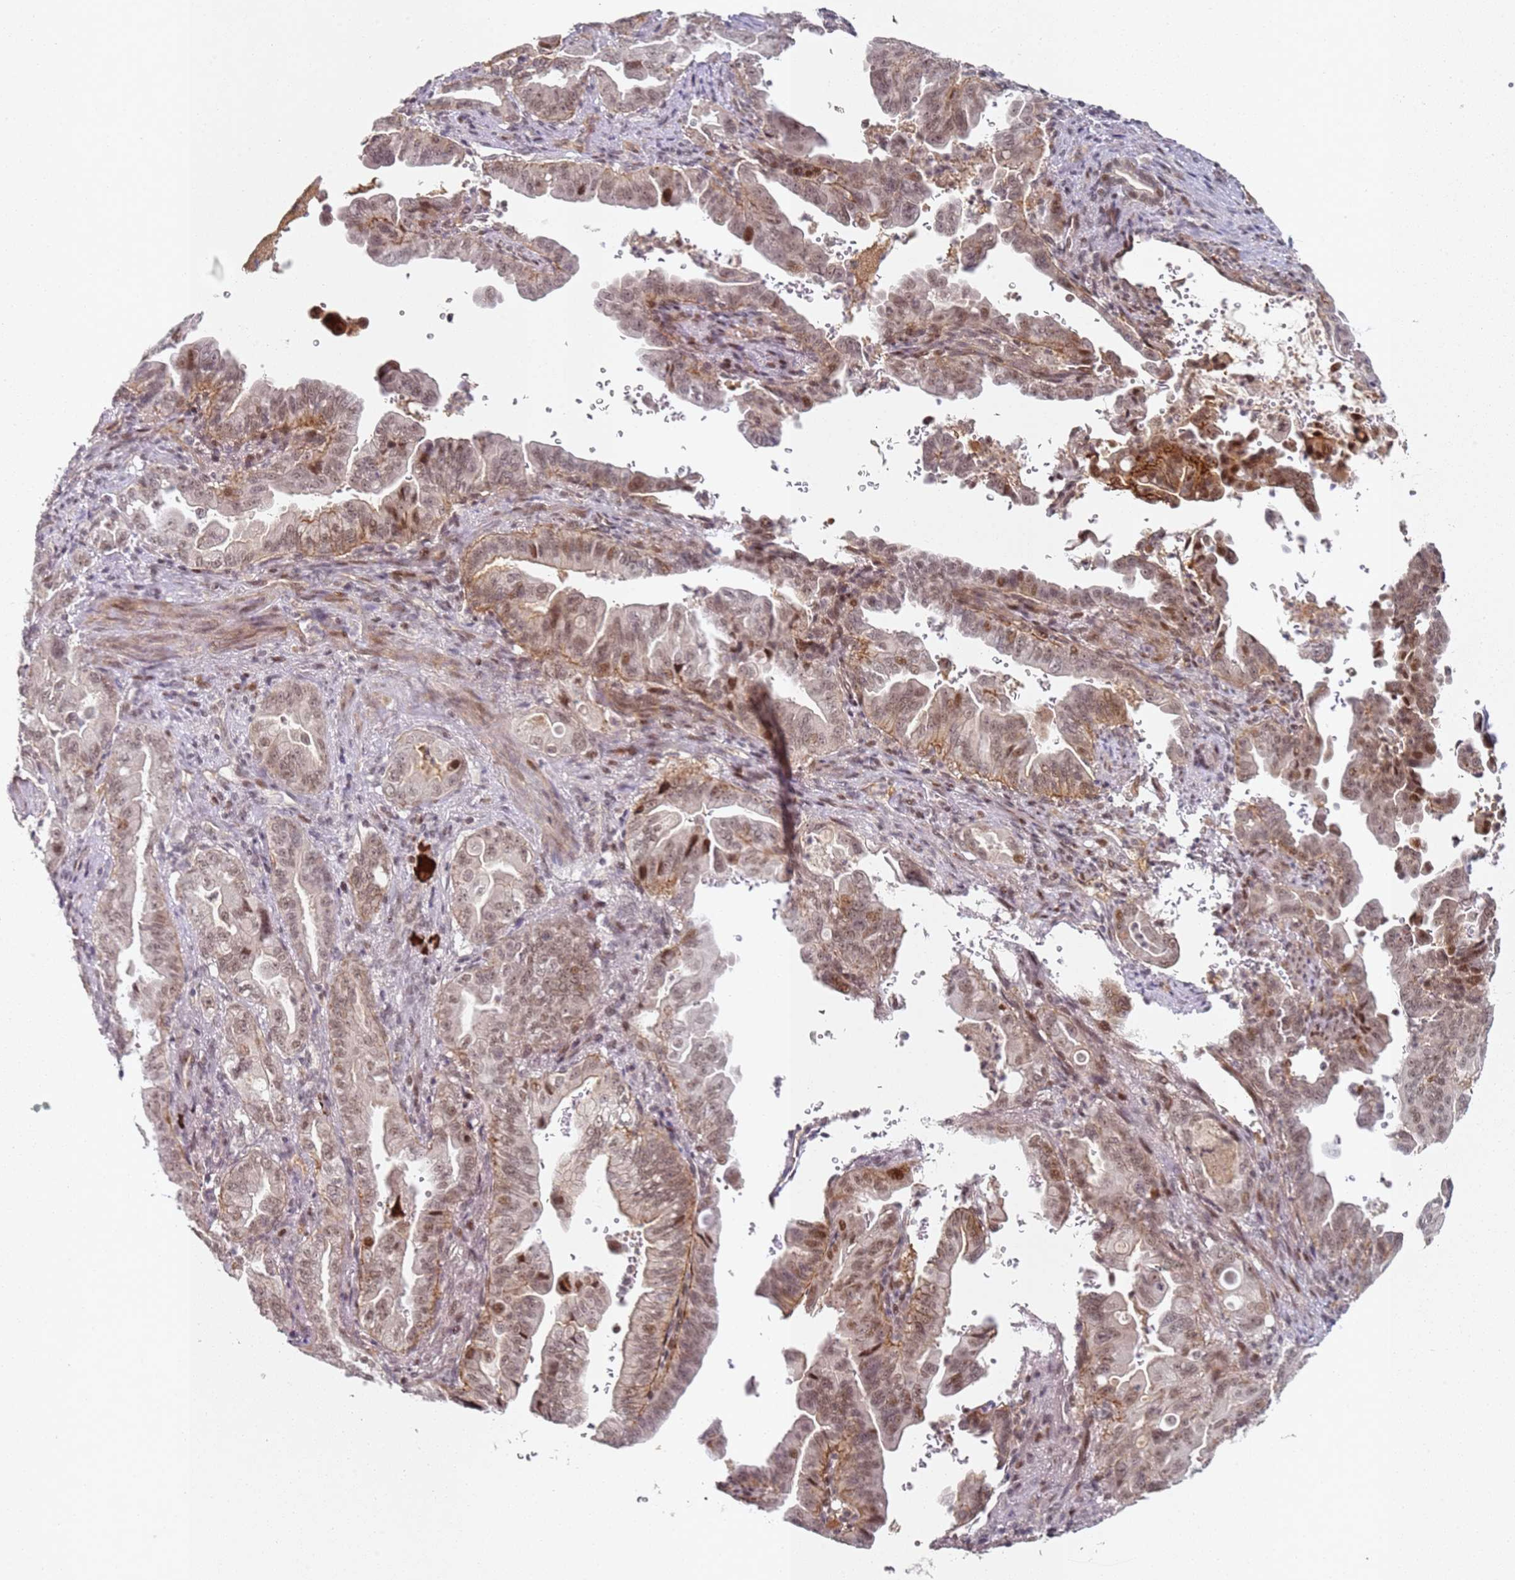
{"staining": {"intensity": "moderate", "quantity": ">75%", "location": "cytoplasmic/membranous,nuclear"}, "tissue": "pancreatic cancer", "cell_type": "Tumor cells", "image_type": "cancer", "snomed": [{"axis": "morphology", "description": "Adenocarcinoma, NOS"}, {"axis": "topography", "description": "Pancreas"}], "caption": "Tumor cells reveal medium levels of moderate cytoplasmic/membranous and nuclear expression in about >75% of cells in human pancreatic cancer.", "gene": "ATF6B", "patient": {"sex": "male", "age": 70}}